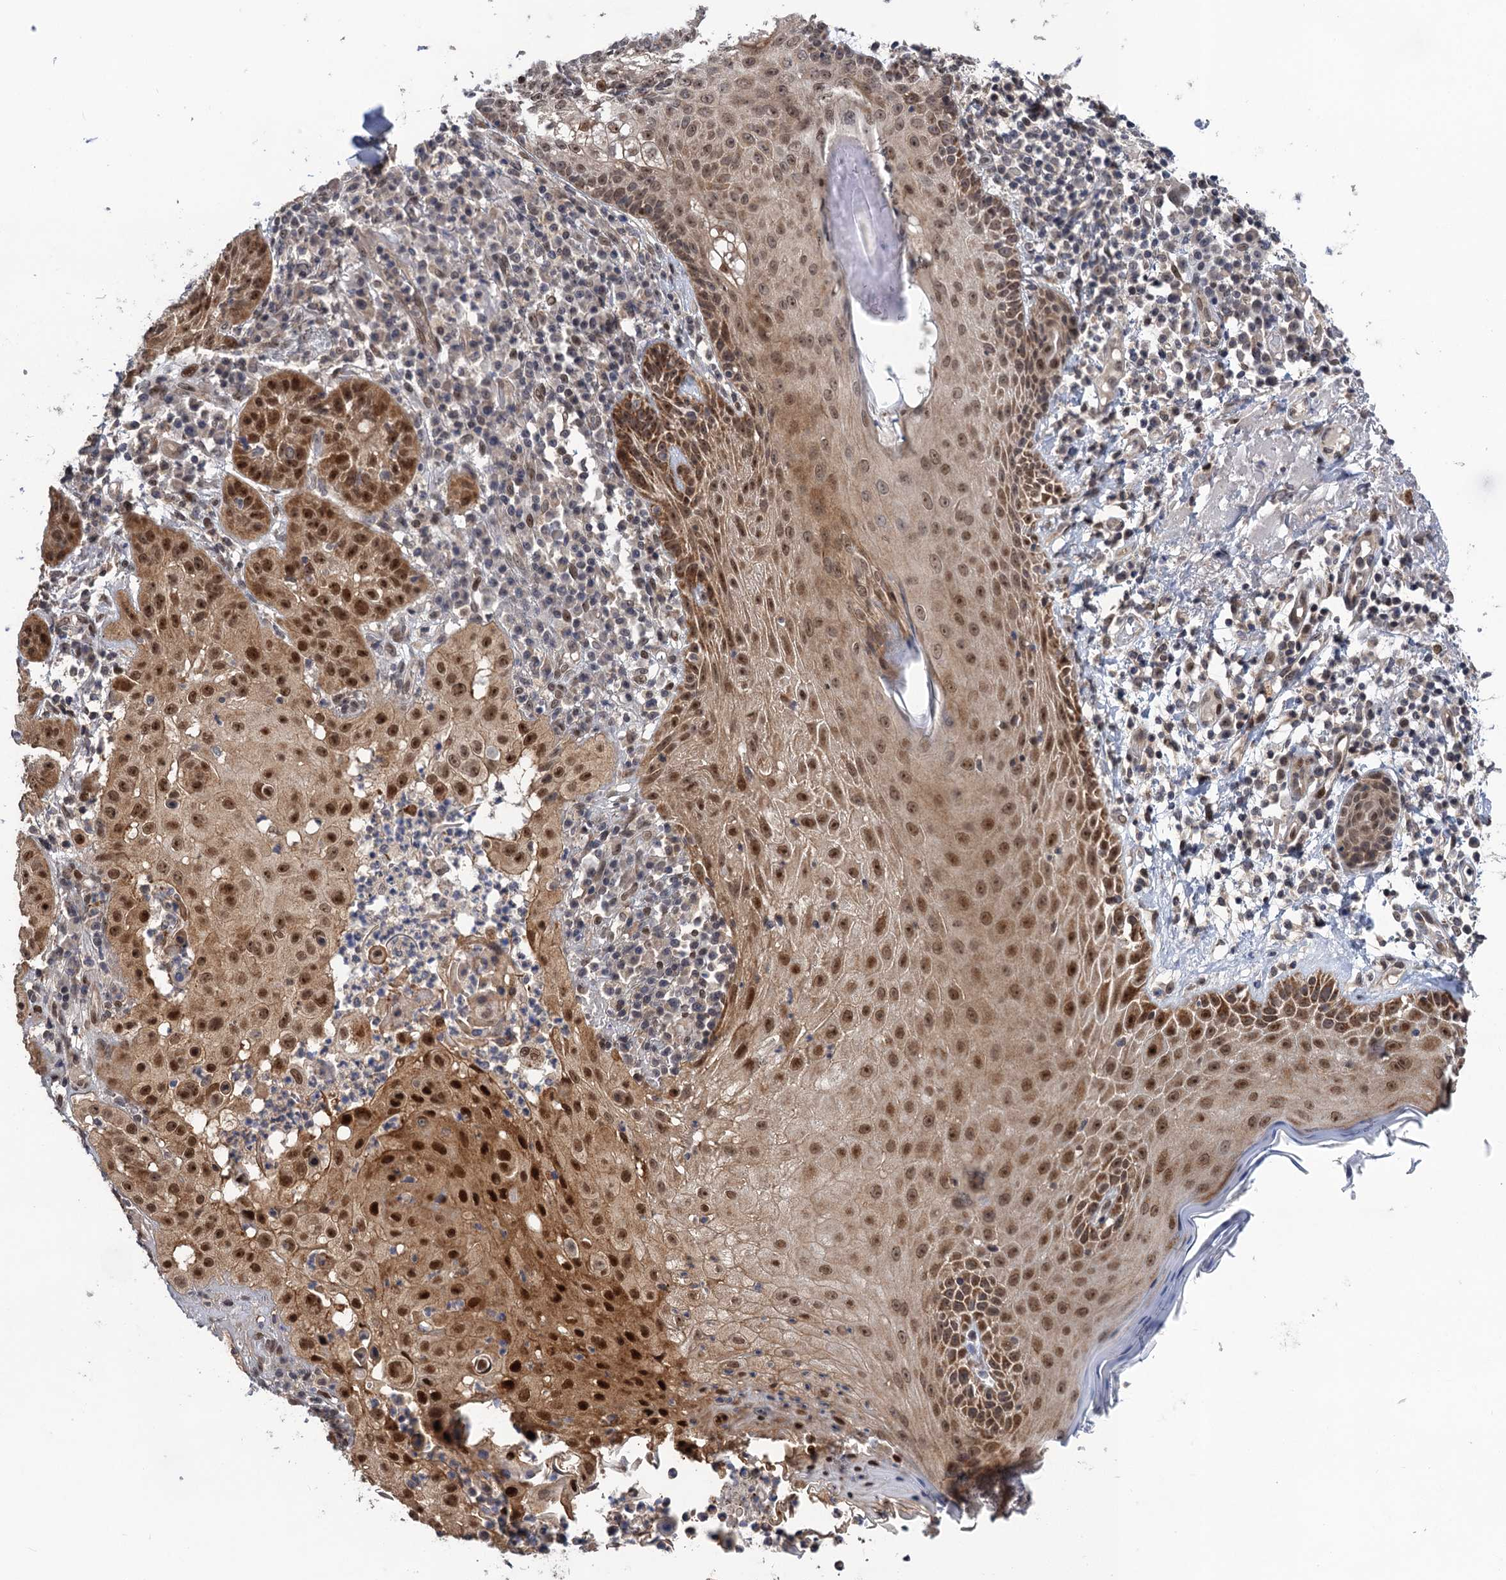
{"staining": {"intensity": "moderate", "quantity": ">75%", "location": "nuclear"}, "tissue": "skin cancer", "cell_type": "Tumor cells", "image_type": "cancer", "snomed": [{"axis": "morphology", "description": "Normal tissue, NOS"}, {"axis": "morphology", "description": "Basal cell carcinoma"}, {"axis": "topography", "description": "Skin"}], "caption": "Moderate nuclear expression is appreciated in about >75% of tumor cells in skin basal cell carcinoma. The staining was performed using DAB (3,3'-diaminobenzidine) to visualize the protein expression in brown, while the nuclei were stained in blue with hematoxylin (Magnification: 20x).", "gene": "ZAR1L", "patient": {"sex": "male", "age": 93}}